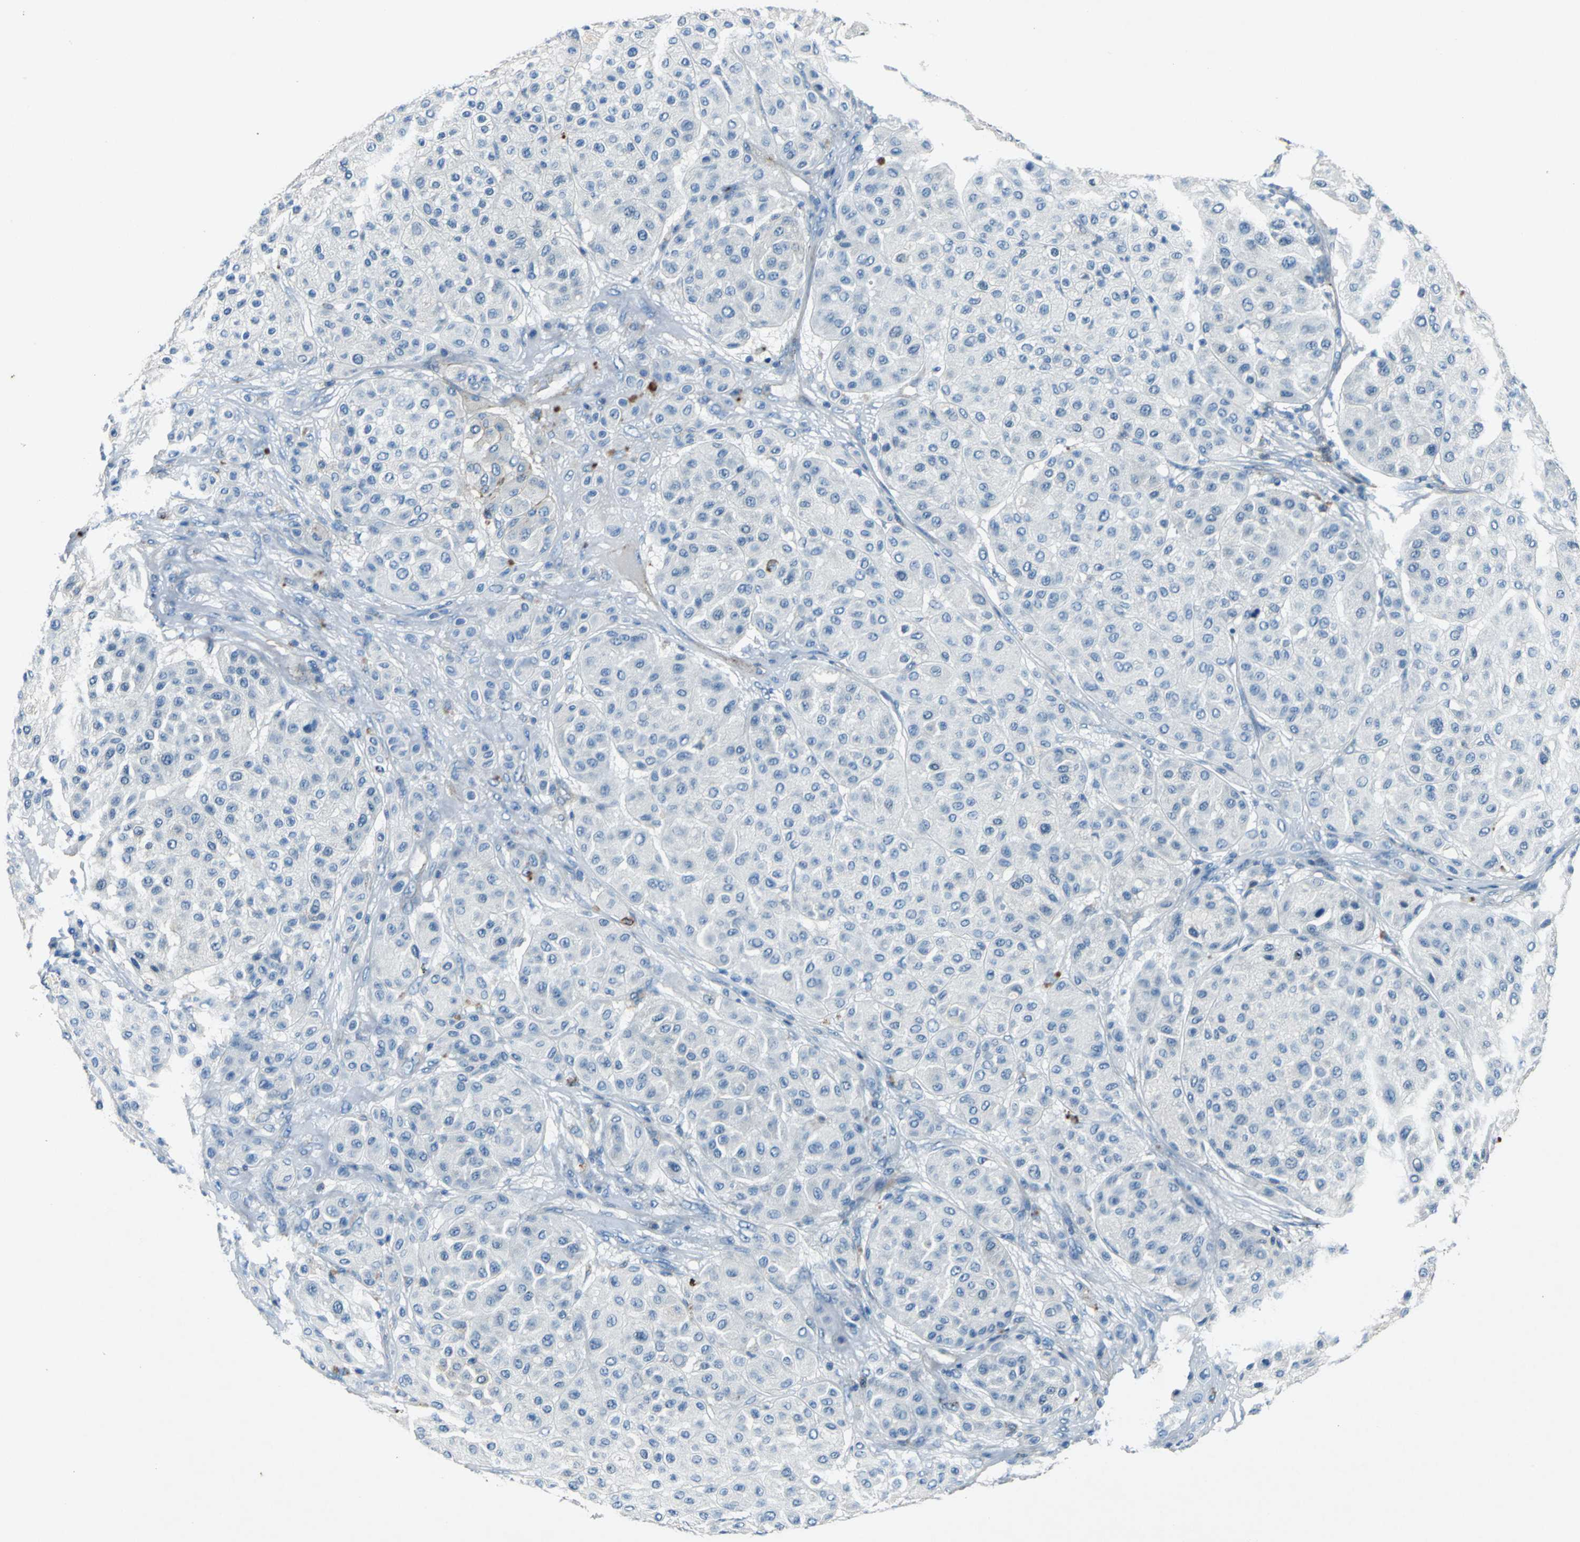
{"staining": {"intensity": "negative", "quantity": "none", "location": "none"}, "tissue": "melanoma", "cell_type": "Tumor cells", "image_type": "cancer", "snomed": [{"axis": "morphology", "description": "Normal tissue, NOS"}, {"axis": "morphology", "description": "Malignant melanoma, Metastatic site"}, {"axis": "topography", "description": "Skin"}], "caption": "A high-resolution photomicrograph shows immunohistochemistry (IHC) staining of malignant melanoma (metastatic site), which shows no significant positivity in tumor cells. Nuclei are stained in blue.", "gene": "RPS13", "patient": {"sex": "male", "age": 41}}